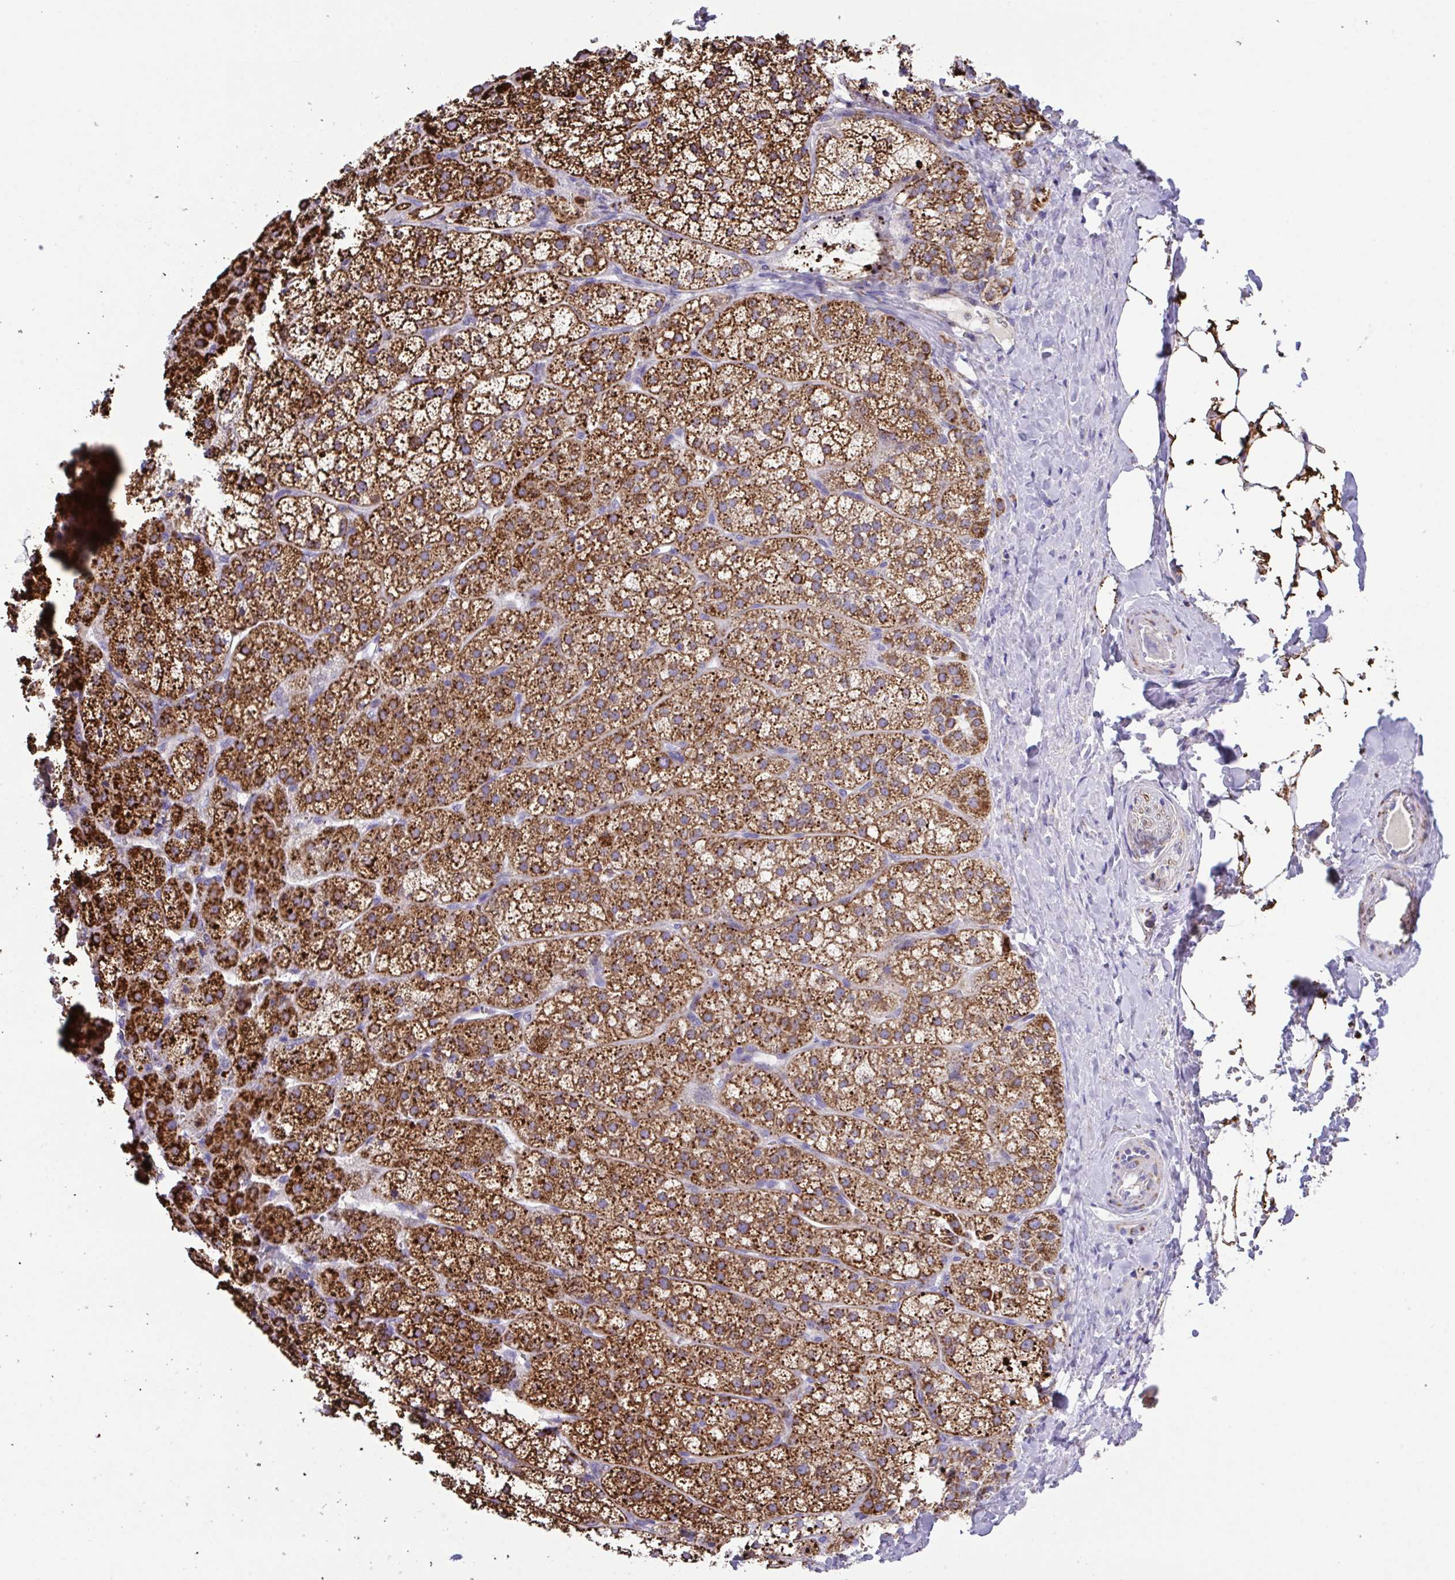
{"staining": {"intensity": "strong", "quantity": ">75%", "location": "cytoplasmic/membranous"}, "tissue": "adrenal gland", "cell_type": "Glandular cells", "image_type": "normal", "snomed": [{"axis": "morphology", "description": "Normal tissue, NOS"}, {"axis": "topography", "description": "Adrenal gland"}], "caption": "A photomicrograph showing strong cytoplasmic/membranous expression in about >75% of glandular cells in benign adrenal gland, as visualized by brown immunohistochemical staining.", "gene": "PCMTD2", "patient": {"sex": "male", "age": 53}}